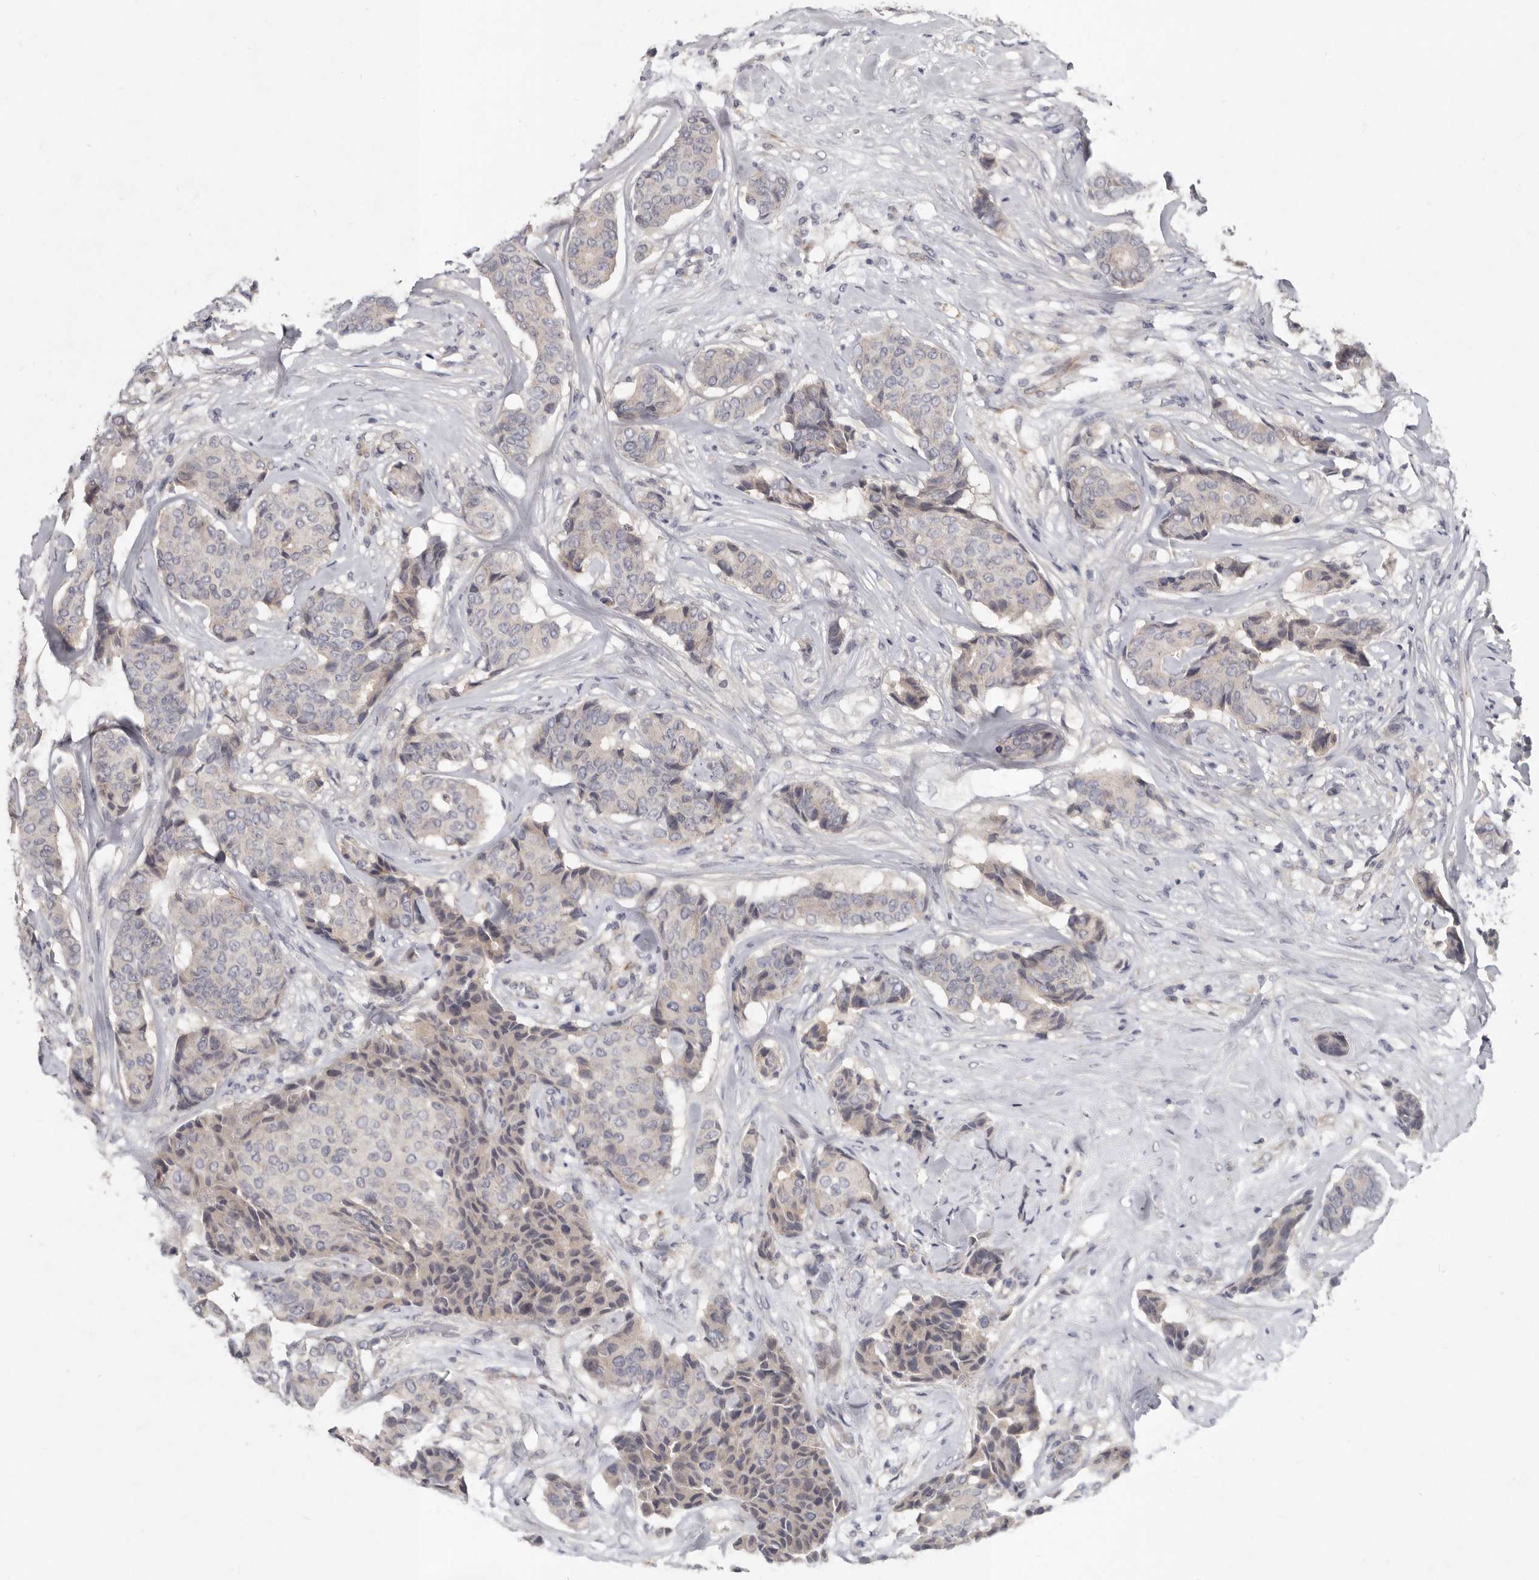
{"staining": {"intensity": "negative", "quantity": "none", "location": "none"}, "tissue": "breast cancer", "cell_type": "Tumor cells", "image_type": "cancer", "snomed": [{"axis": "morphology", "description": "Duct carcinoma"}, {"axis": "topography", "description": "Breast"}], "caption": "Immunohistochemical staining of human breast cancer (invasive ductal carcinoma) demonstrates no significant staining in tumor cells. The staining was performed using DAB to visualize the protein expression in brown, while the nuclei were stained in blue with hematoxylin (Magnification: 20x).", "gene": "SLC22A1", "patient": {"sex": "female", "age": 75}}